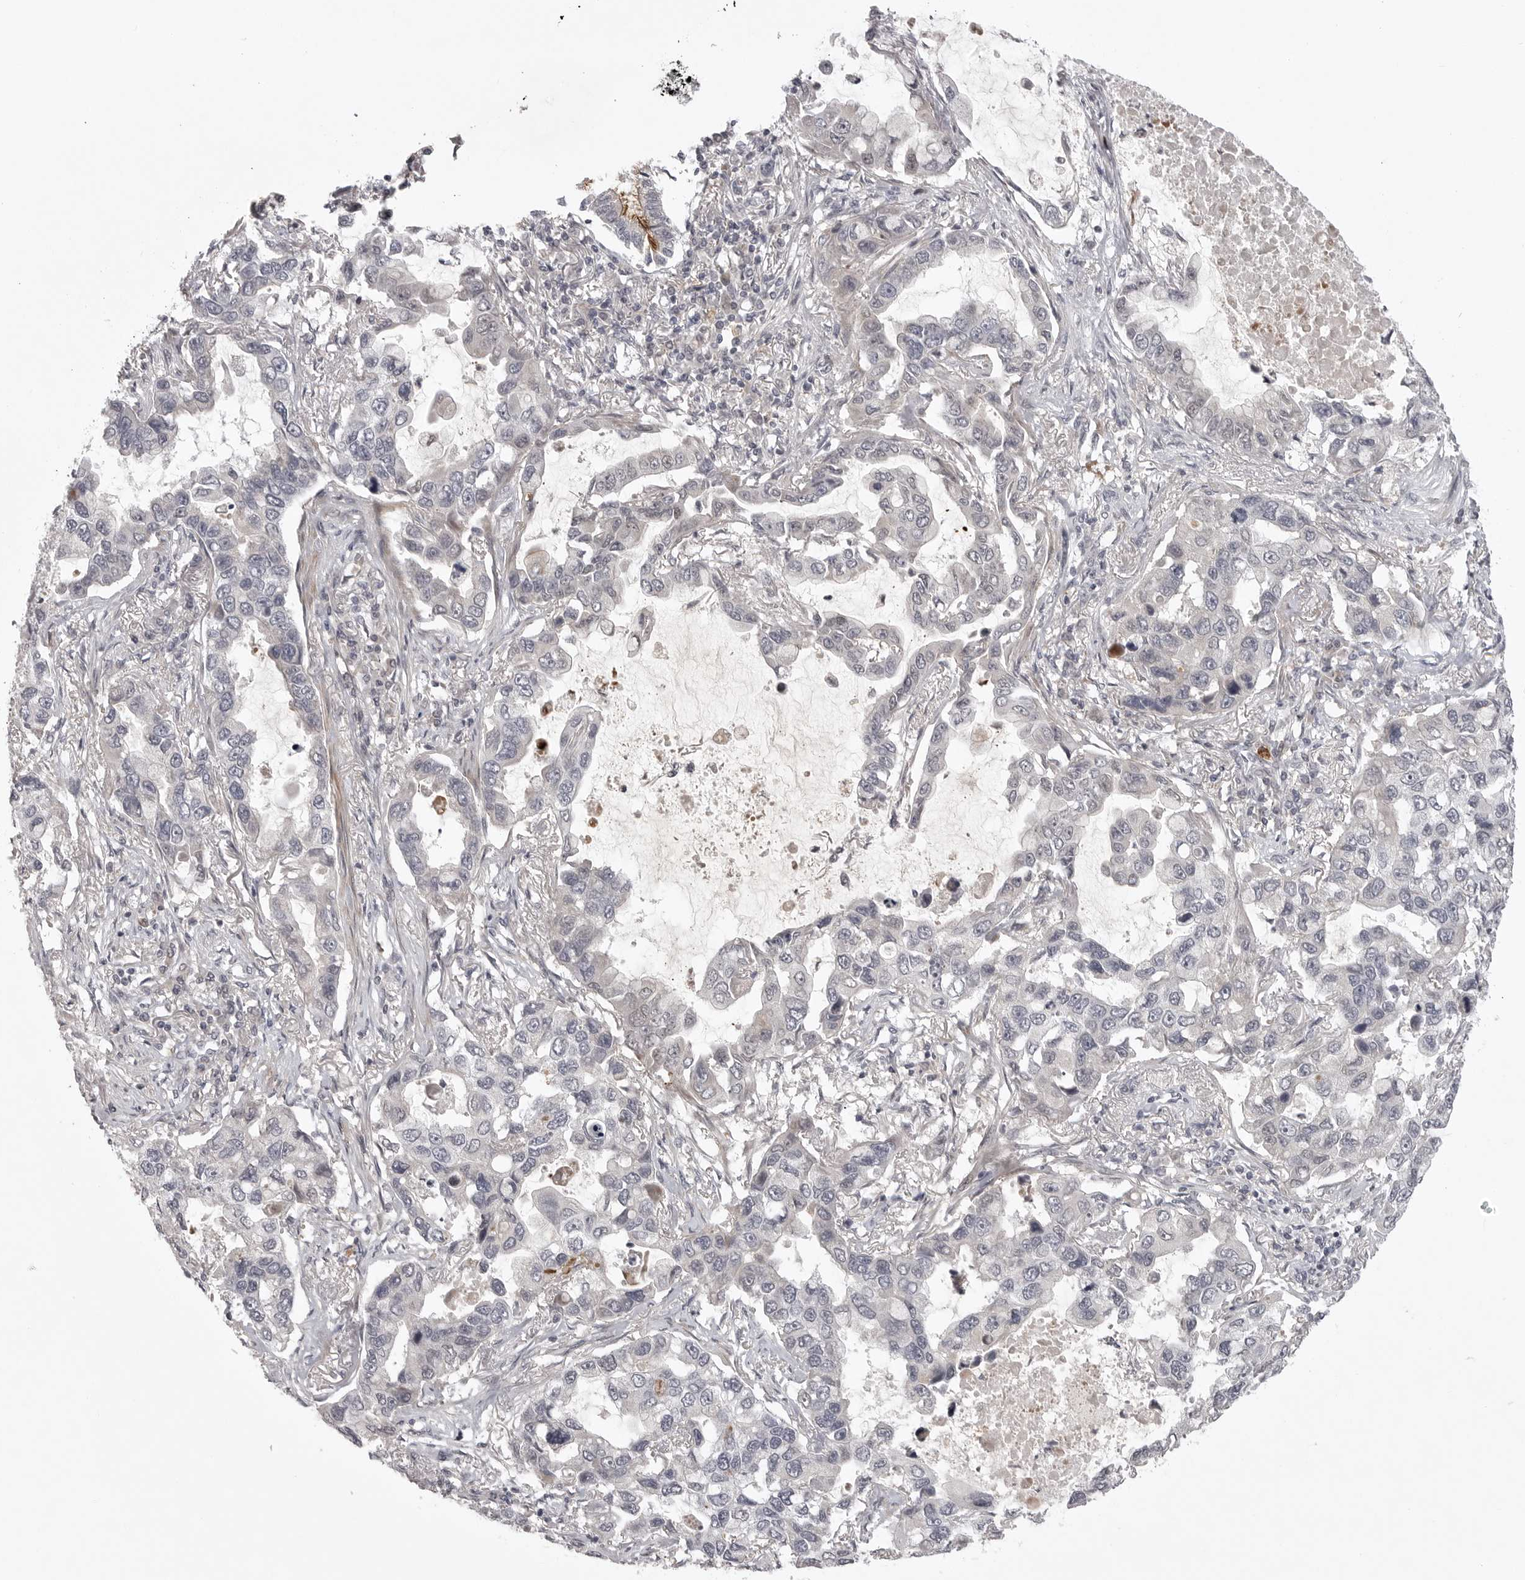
{"staining": {"intensity": "negative", "quantity": "none", "location": "none"}, "tissue": "lung cancer", "cell_type": "Tumor cells", "image_type": "cancer", "snomed": [{"axis": "morphology", "description": "Adenocarcinoma, NOS"}, {"axis": "topography", "description": "Lung"}], "caption": "An immunohistochemistry histopathology image of adenocarcinoma (lung) is shown. There is no staining in tumor cells of adenocarcinoma (lung). (Immunohistochemistry, brightfield microscopy, high magnification).", "gene": "CD300LD", "patient": {"sex": "male", "age": 64}}